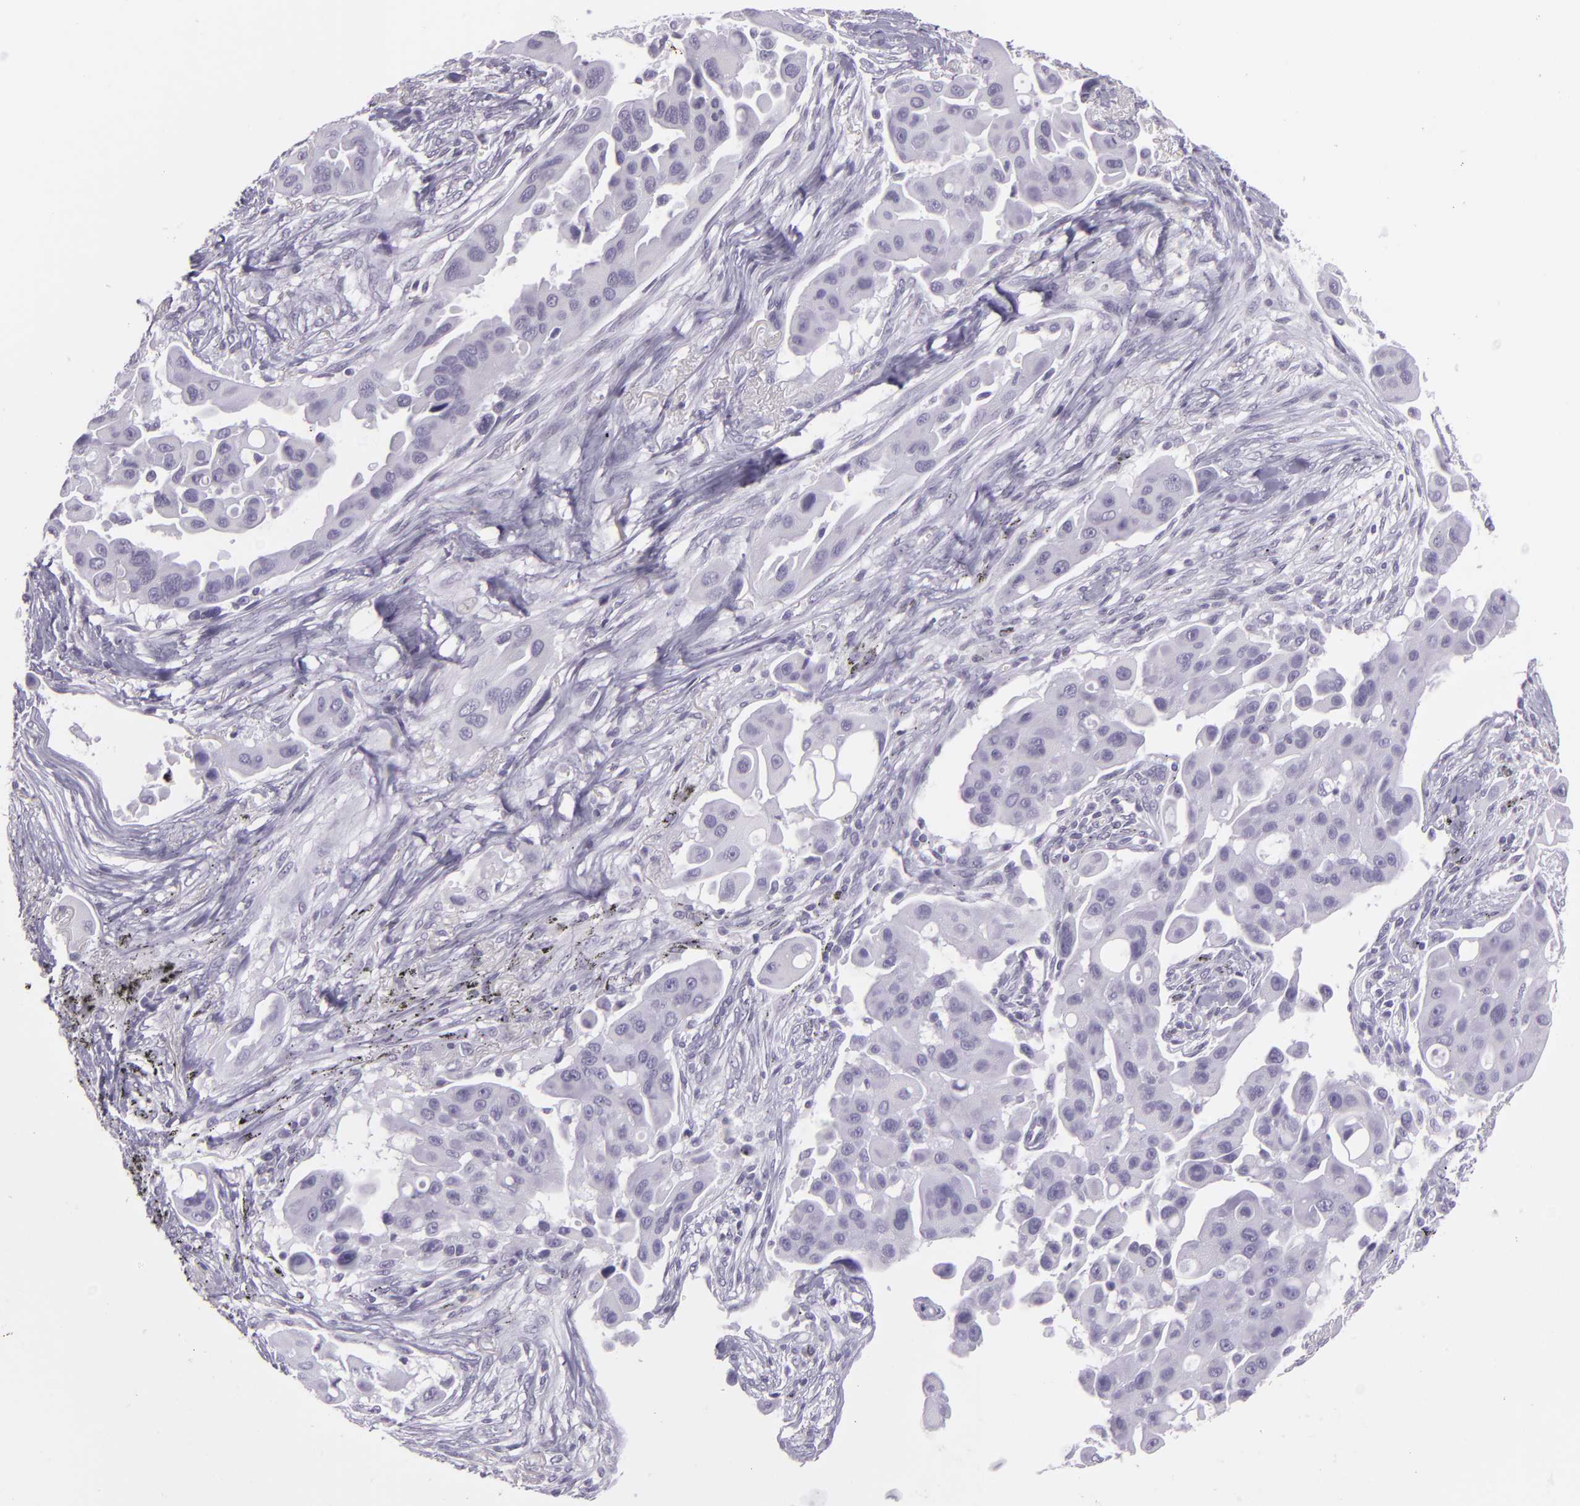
{"staining": {"intensity": "negative", "quantity": "none", "location": "none"}, "tissue": "lung cancer", "cell_type": "Tumor cells", "image_type": "cancer", "snomed": [{"axis": "morphology", "description": "Adenocarcinoma, NOS"}, {"axis": "topography", "description": "Lung"}], "caption": "Immunohistochemistry image of neoplastic tissue: adenocarcinoma (lung) stained with DAB (3,3'-diaminobenzidine) exhibits no significant protein positivity in tumor cells.", "gene": "MUC6", "patient": {"sex": "male", "age": 68}}